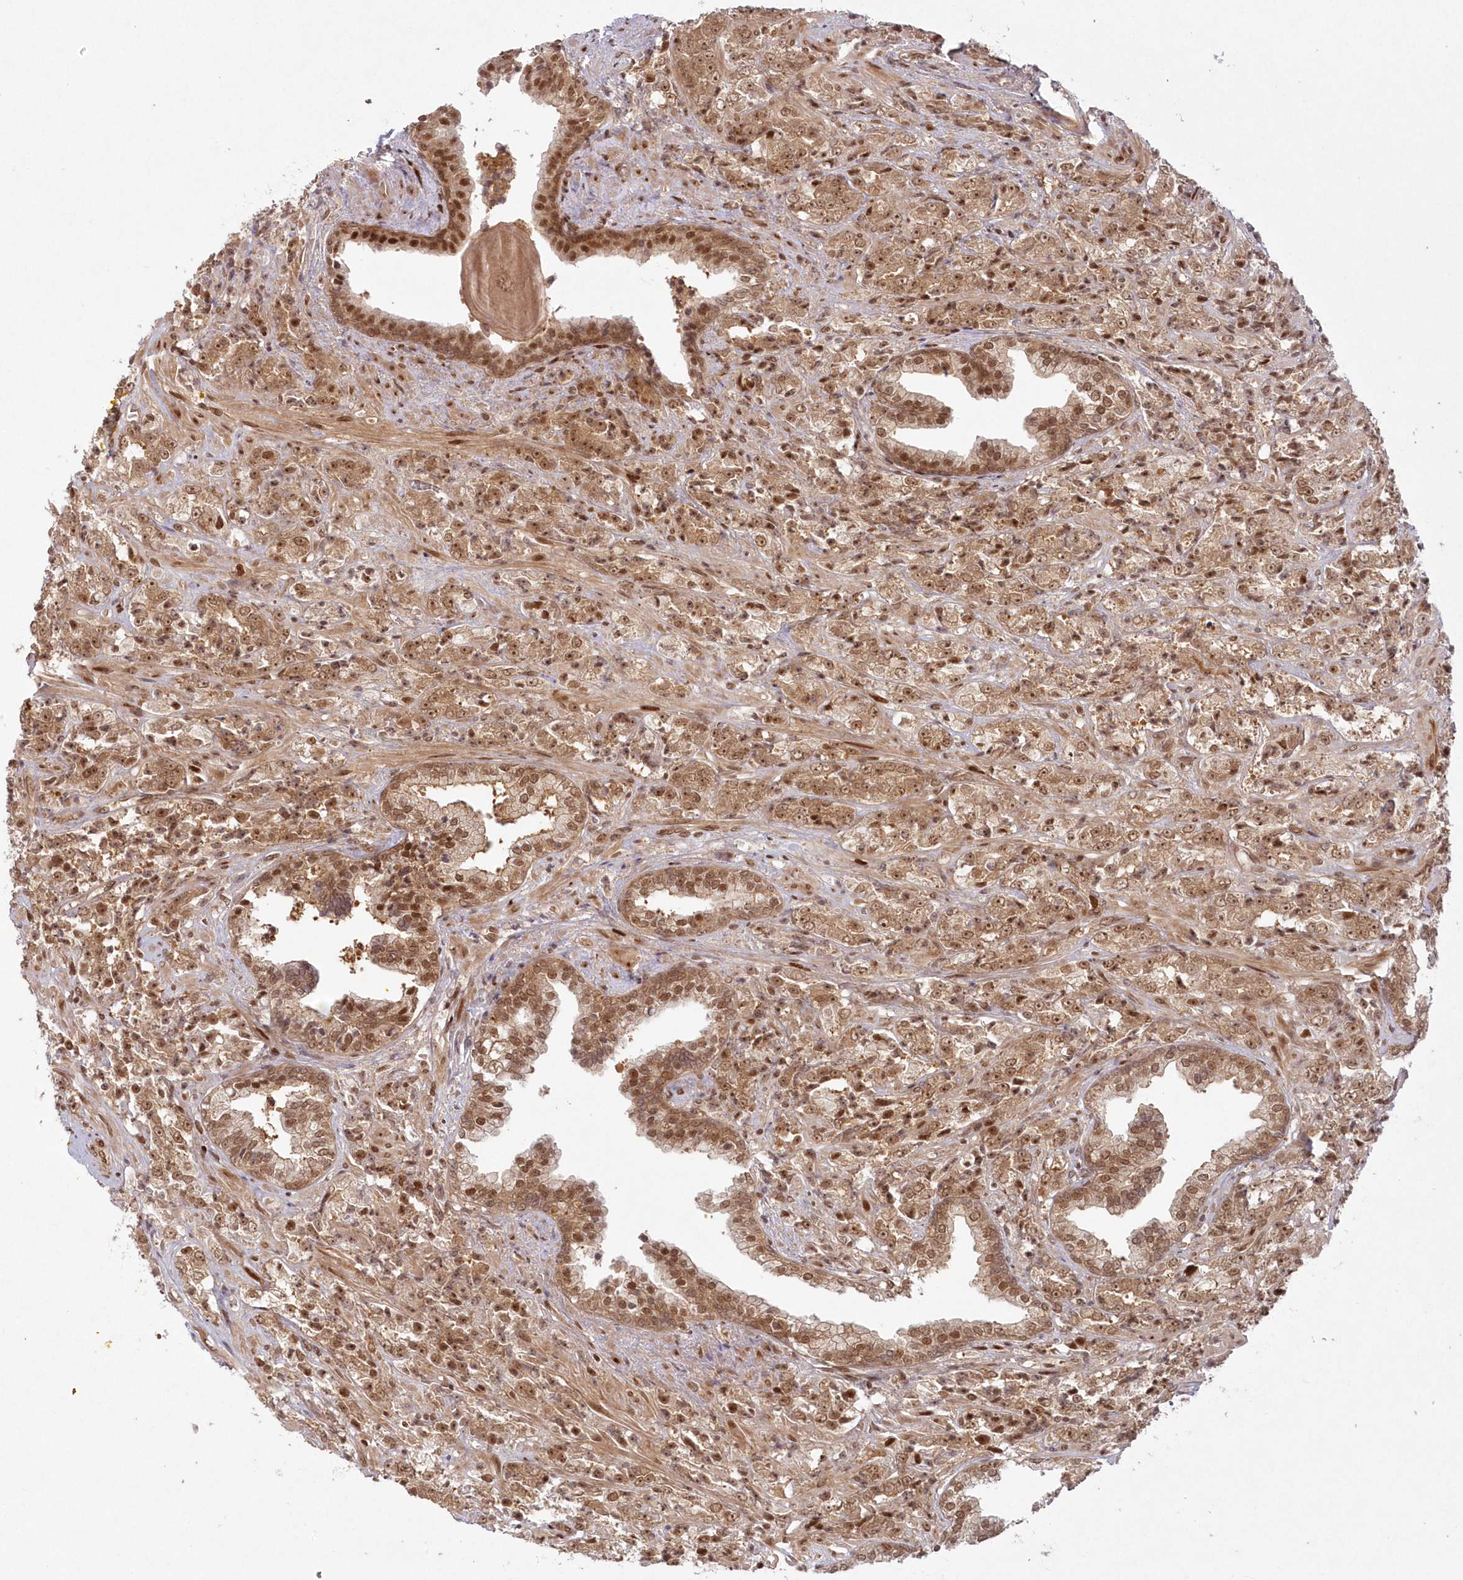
{"staining": {"intensity": "moderate", "quantity": ">75%", "location": "cytoplasmic/membranous,nuclear"}, "tissue": "prostate cancer", "cell_type": "Tumor cells", "image_type": "cancer", "snomed": [{"axis": "morphology", "description": "Adenocarcinoma, High grade"}, {"axis": "topography", "description": "Prostate"}], "caption": "The image demonstrates a brown stain indicating the presence of a protein in the cytoplasmic/membranous and nuclear of tumor cells in high-grade adenocarcinoma (prostate).", "gene": "TOGARAM2", "patient": {"sex": "male", "age": 71}}